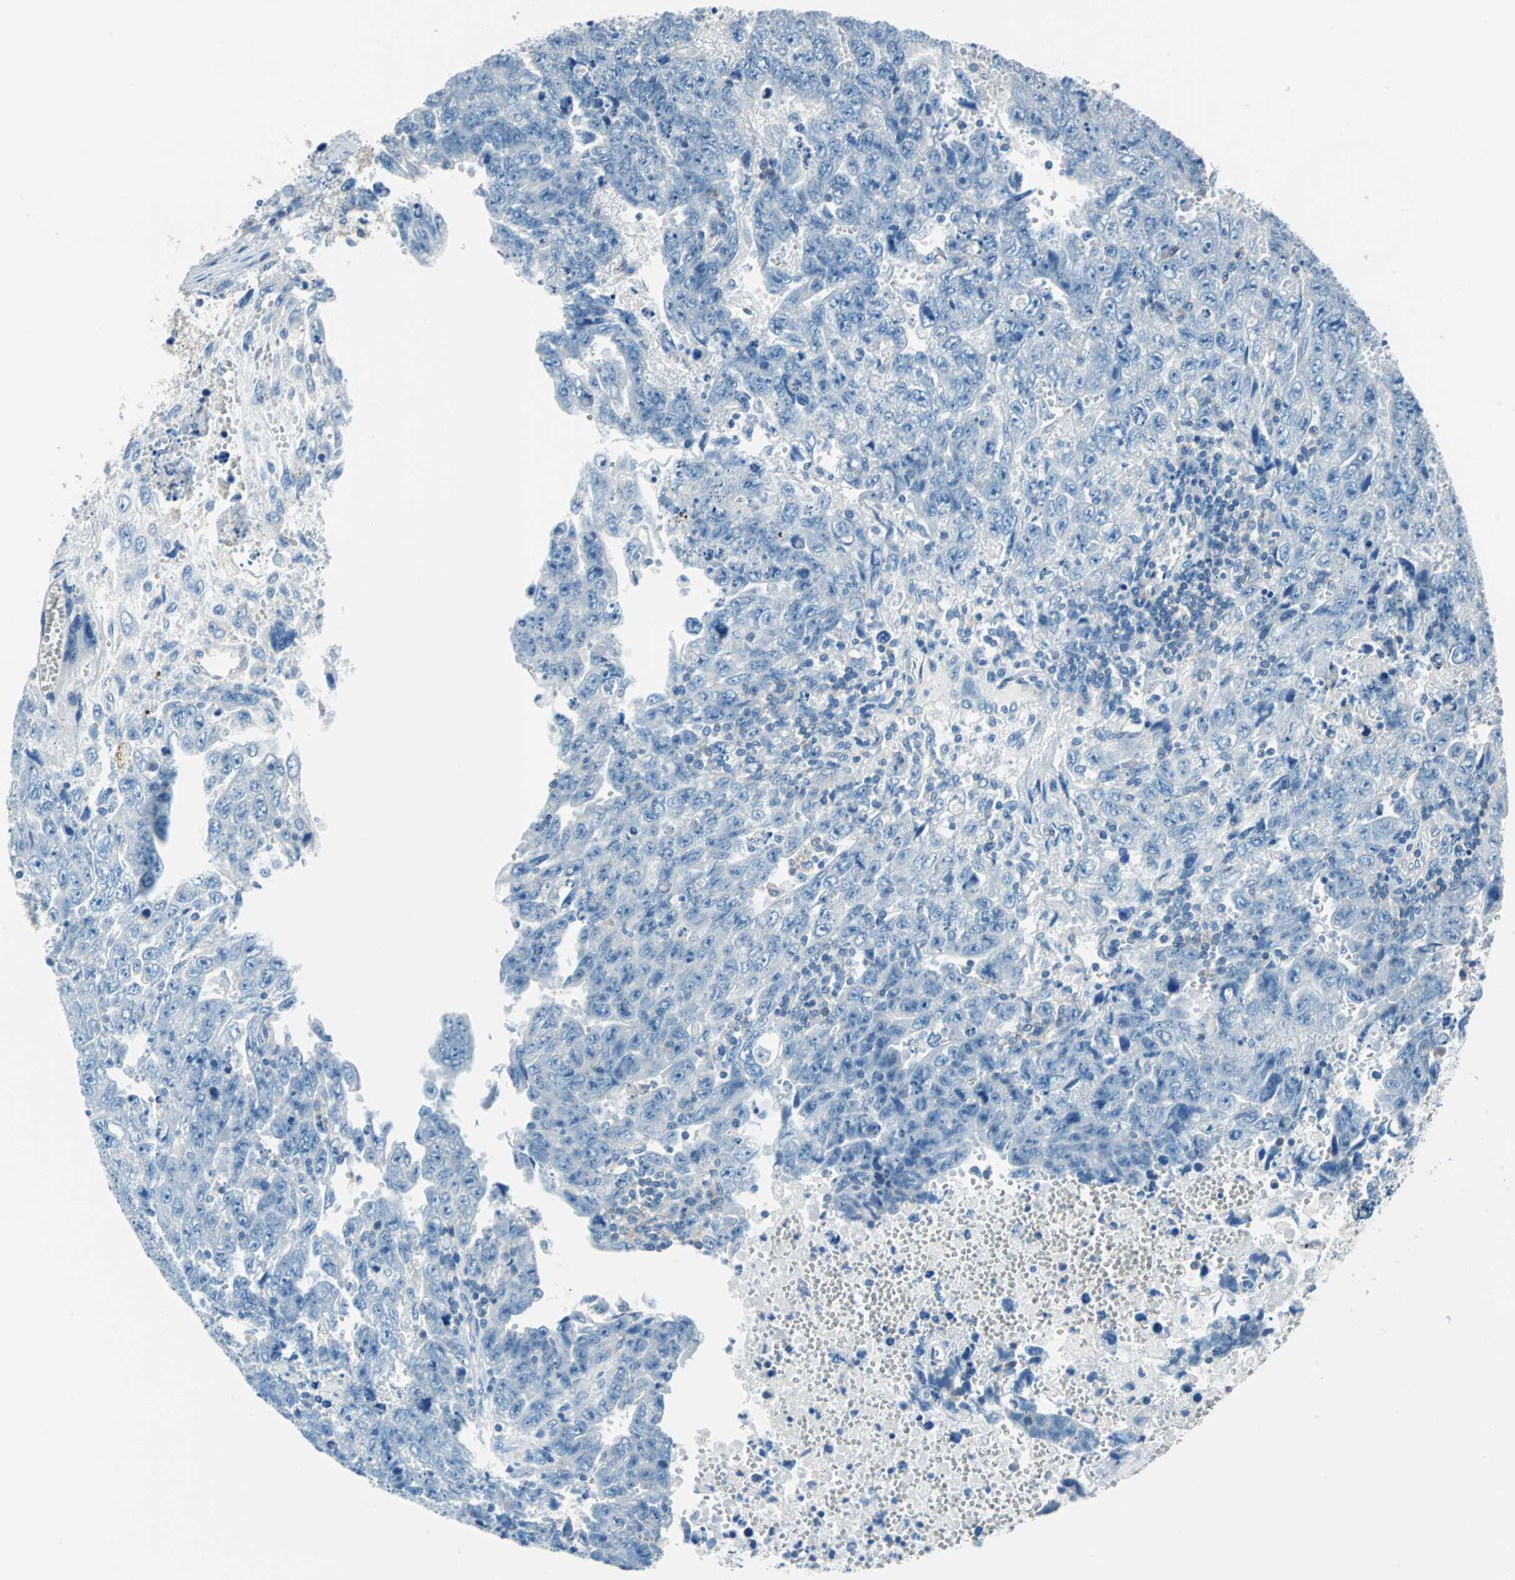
{"staining": {"intensity": "negative", "quantity": "none", "location": "none"}, "tissue": "testis cancer", "cell_type": "Tumor cells", "image_type": "cancer", "snomed": [{"axis": "morphology", "description": "Carcinoma, Embryonal, NOS"}, {"axis": "topography", "description": "Testis"}], "caption": "Immunohistochemistry photomicrograph of testis embryonal carcinoma stained for a protein (brown), which demonstrates no staining in tumor cells.", "gene": "CPA3", "patient": {"sex": "male", "age": 28}}